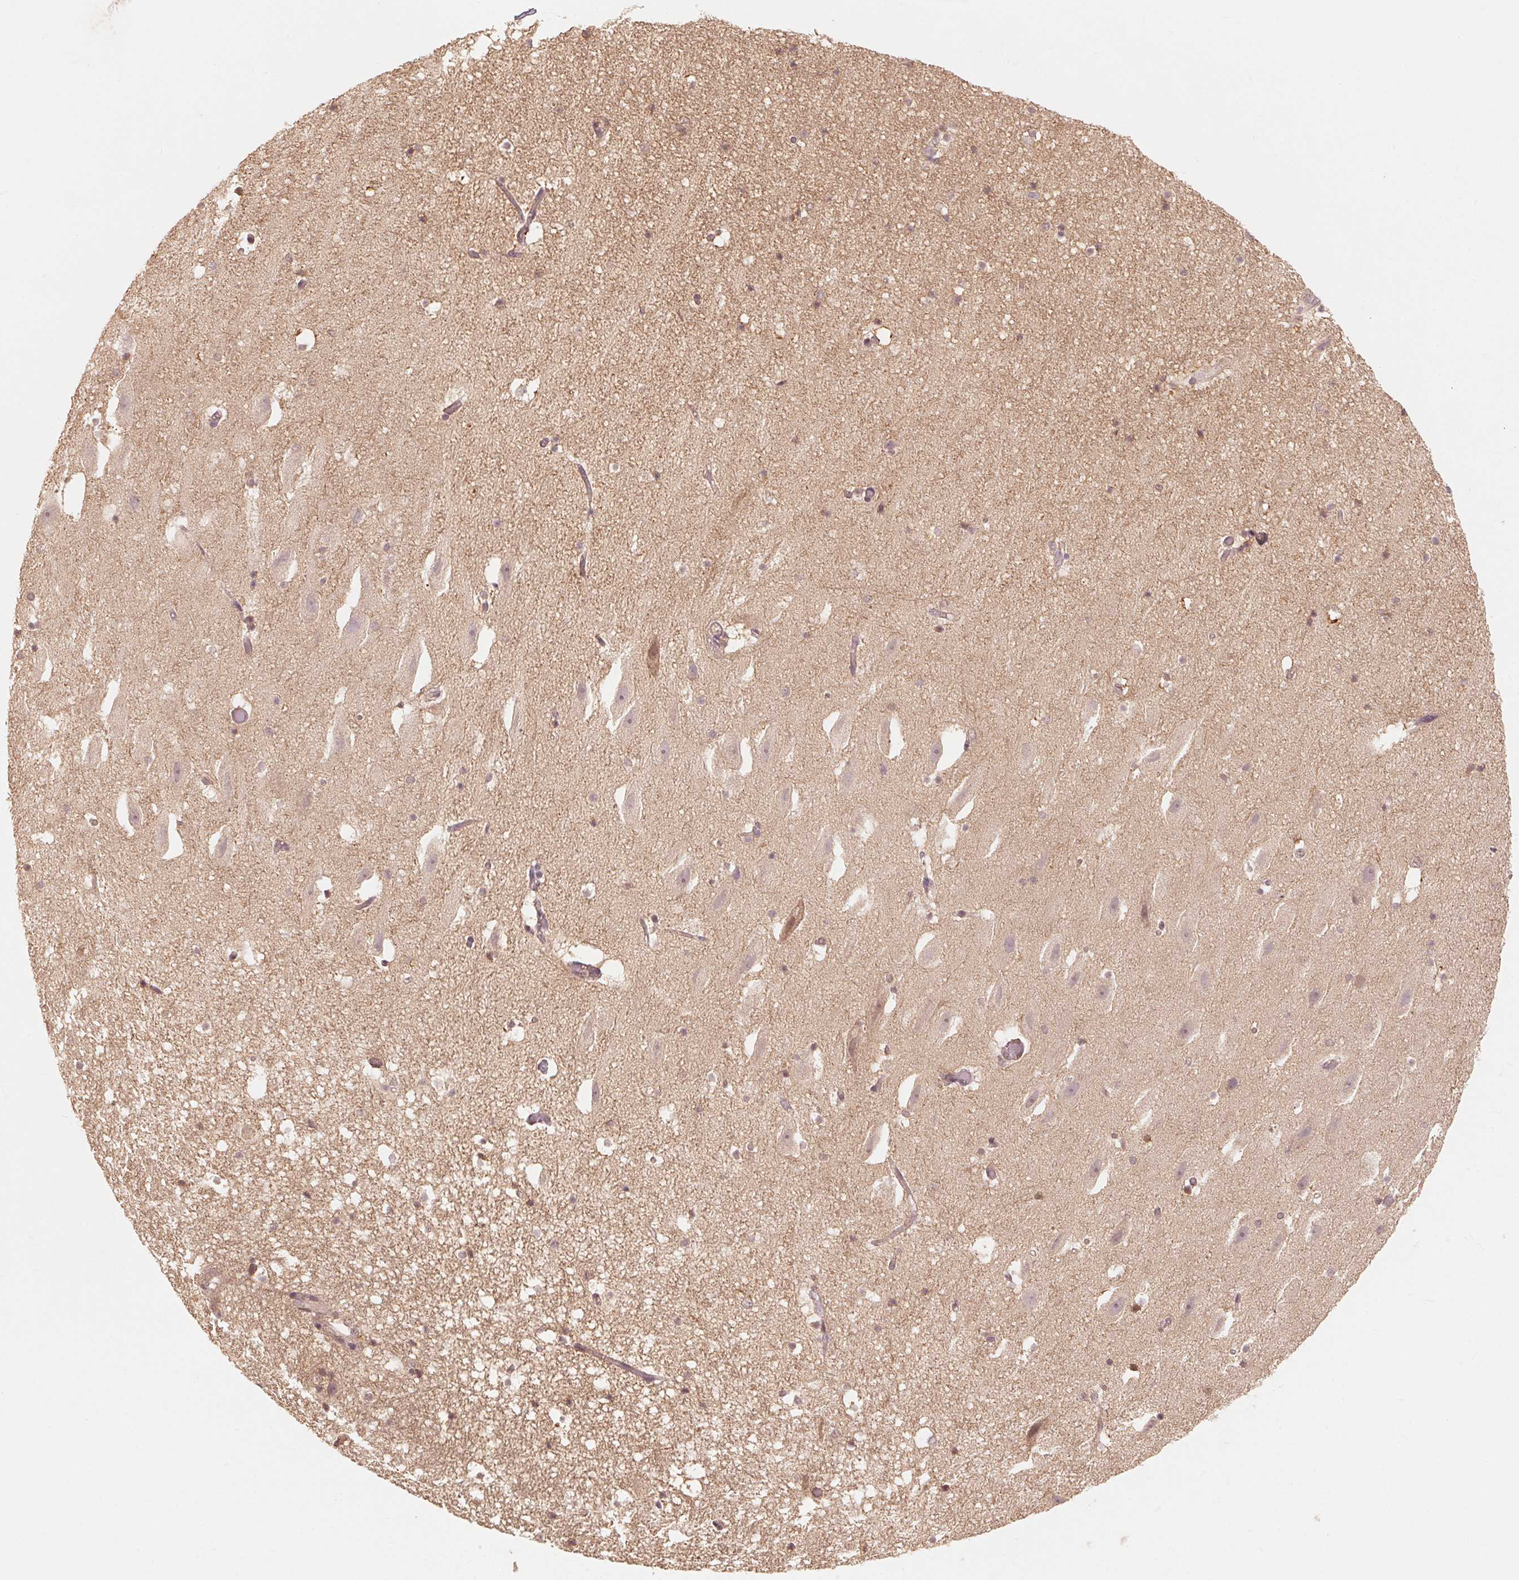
{"staining": {"intensity": "weak", "quantity": "25%-75%", "location": "cytoplasmic/membranous"}, "tissue": "hippocampus", "cell_type": "Glial cells", "image_type": "normal", "snomed": [{"axis": "morphology", "description": "Normal tissue, NOS"}, {"axis": "topography", "description": "Hippocampus"}], "caption": "Immunohistochemistry (IHC) (DAB) staining of normal hippocampus demonstrates weak cytoplasmic/membranous protein expression in approximately 25%-75% of glial cells.", "gene": "C2orf73", "patient": {"sex": "male", "age": 26}}